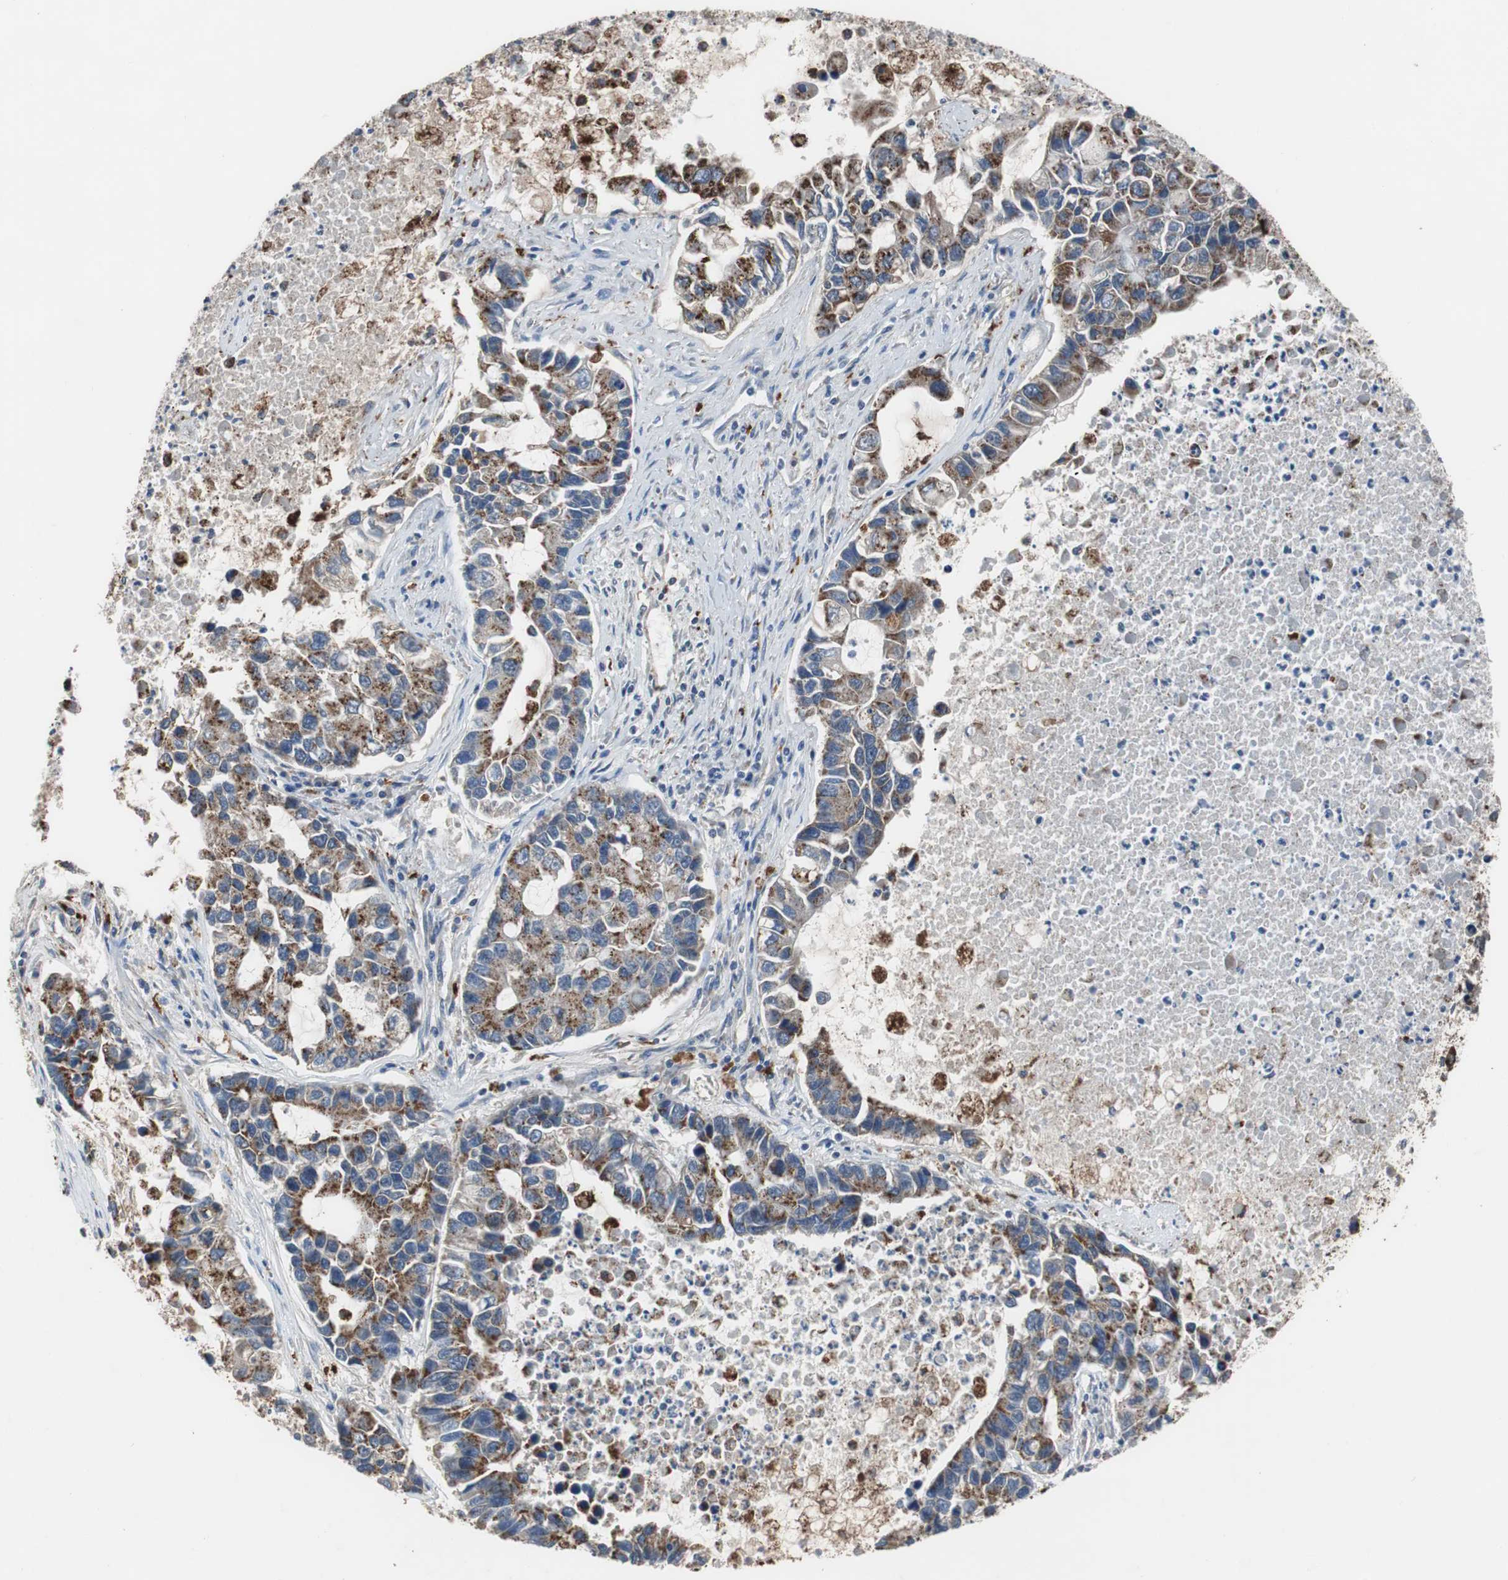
{"staining": {"intensity": "moderate", "quantity": ">75%", "location": "cytoplasmic/membranous"}, "tissue": "lung cancer", "cell_type": "Tumor cells", "image_type": "cancer", "snomed": [{"axis": "morphology", "description": "Adenocarcinoma, NOS"}, {"axis": "topography", "description": "Lung"}], "caption": "Immunohistochemical staining of human lung adenocarcinoma shows moderate cytoplasmic/membranous protein staining in approximately >75% of tumor cells.", "gene": "USP10", "patient": {"sex": "female", "age": 51}}